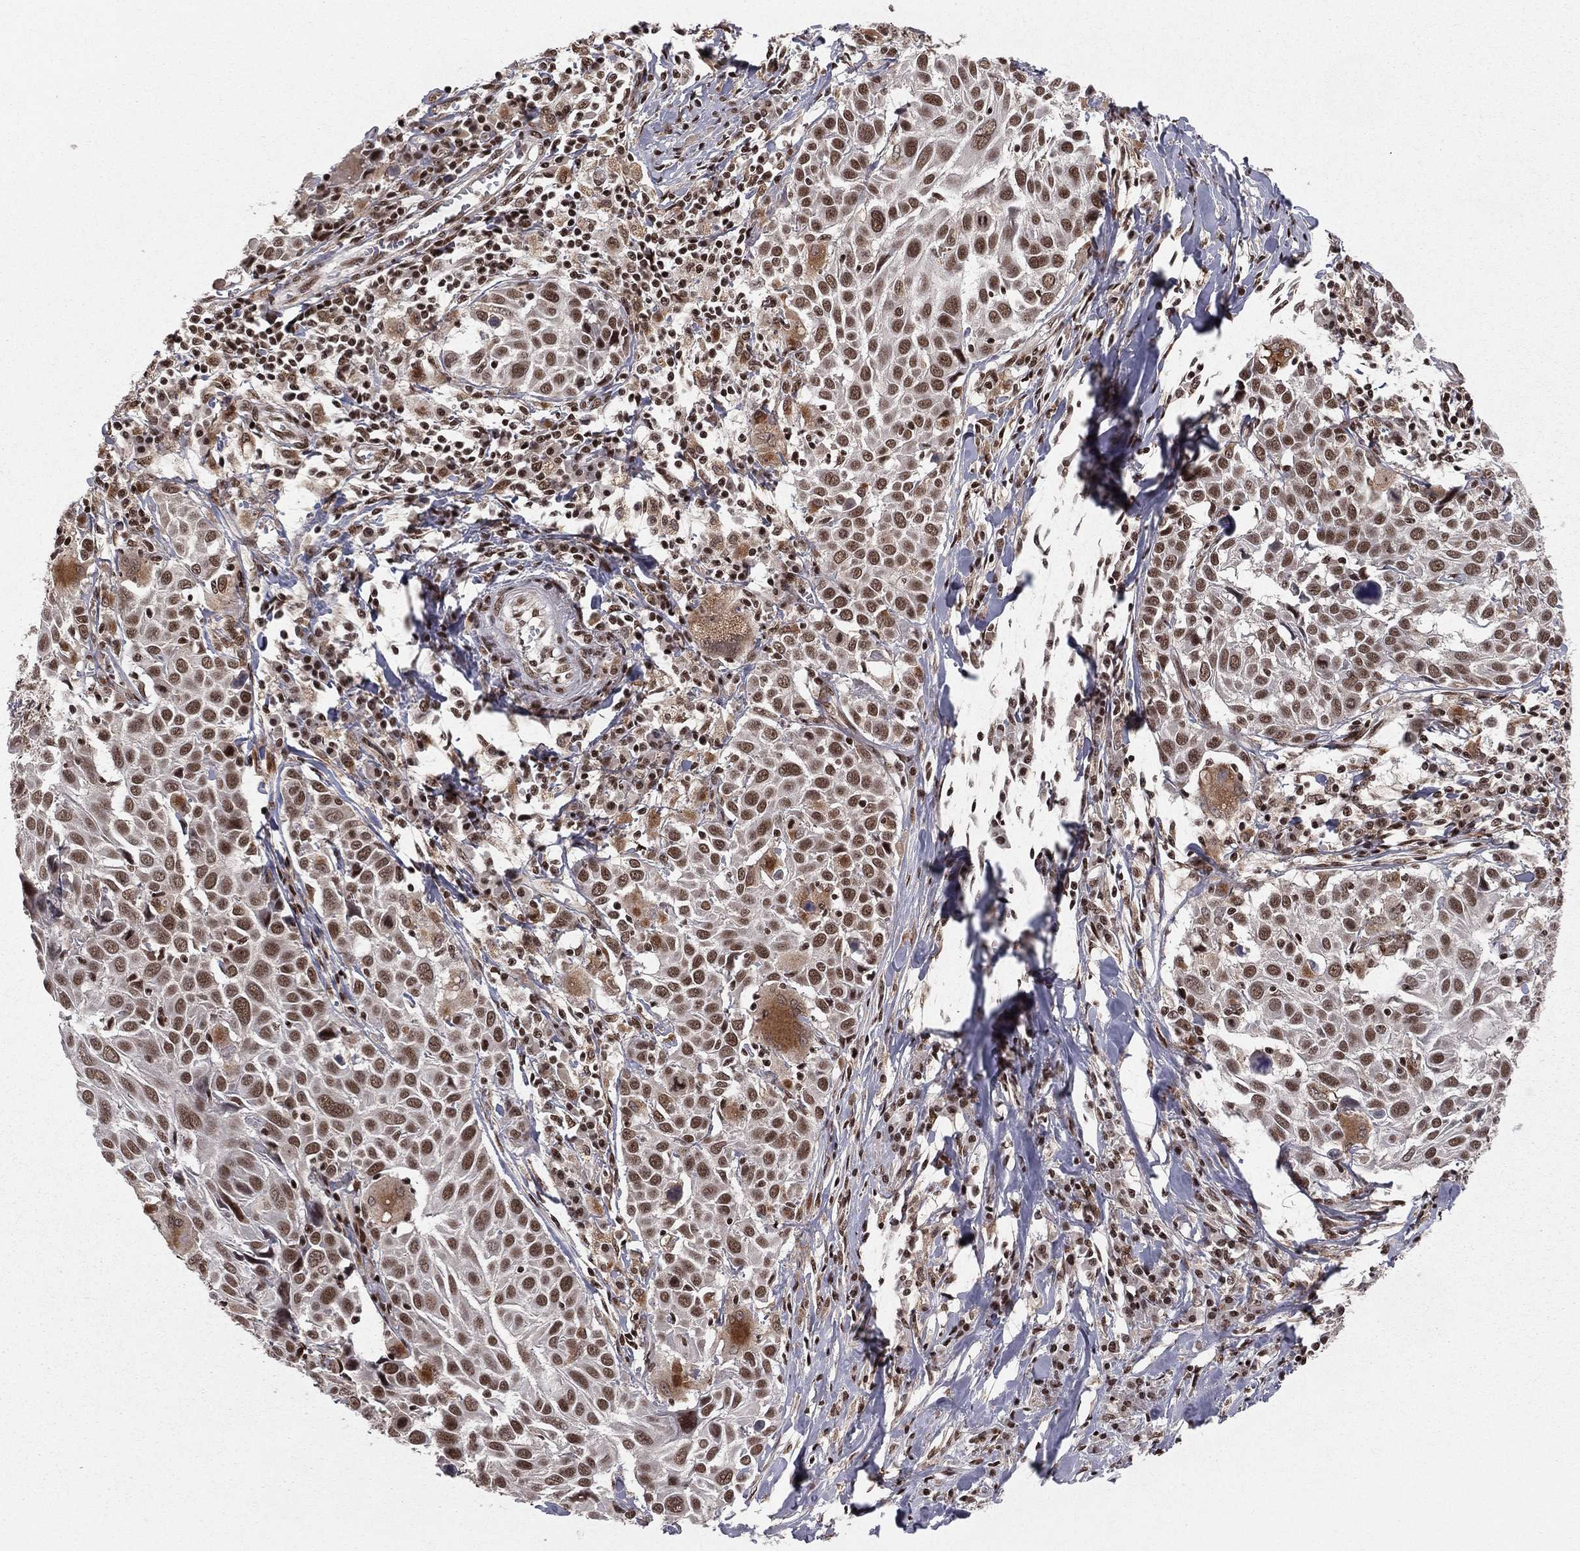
{"staining": {"intensity": "strong", "quantity": "25%-75%", "location": "nuclear"}, "tissue": "lung cancer", "cell_type": "Tumor cells", "image_type": "cancer", "snomed": [{"axis": "morphology", "description": "Squamous cell carcinoma, NOS"}, {"axis": "topography", "description": "Lung"}], "caption": "Lung cancer (squamous cell carcinoma) stained with DAB immunohistochemistry (IHC) shows high levels of strong nuclear staining in about 25%-75% of tumor cells.", "gene": "NFYB", "patient": {"sex": "male", "age": 57}}